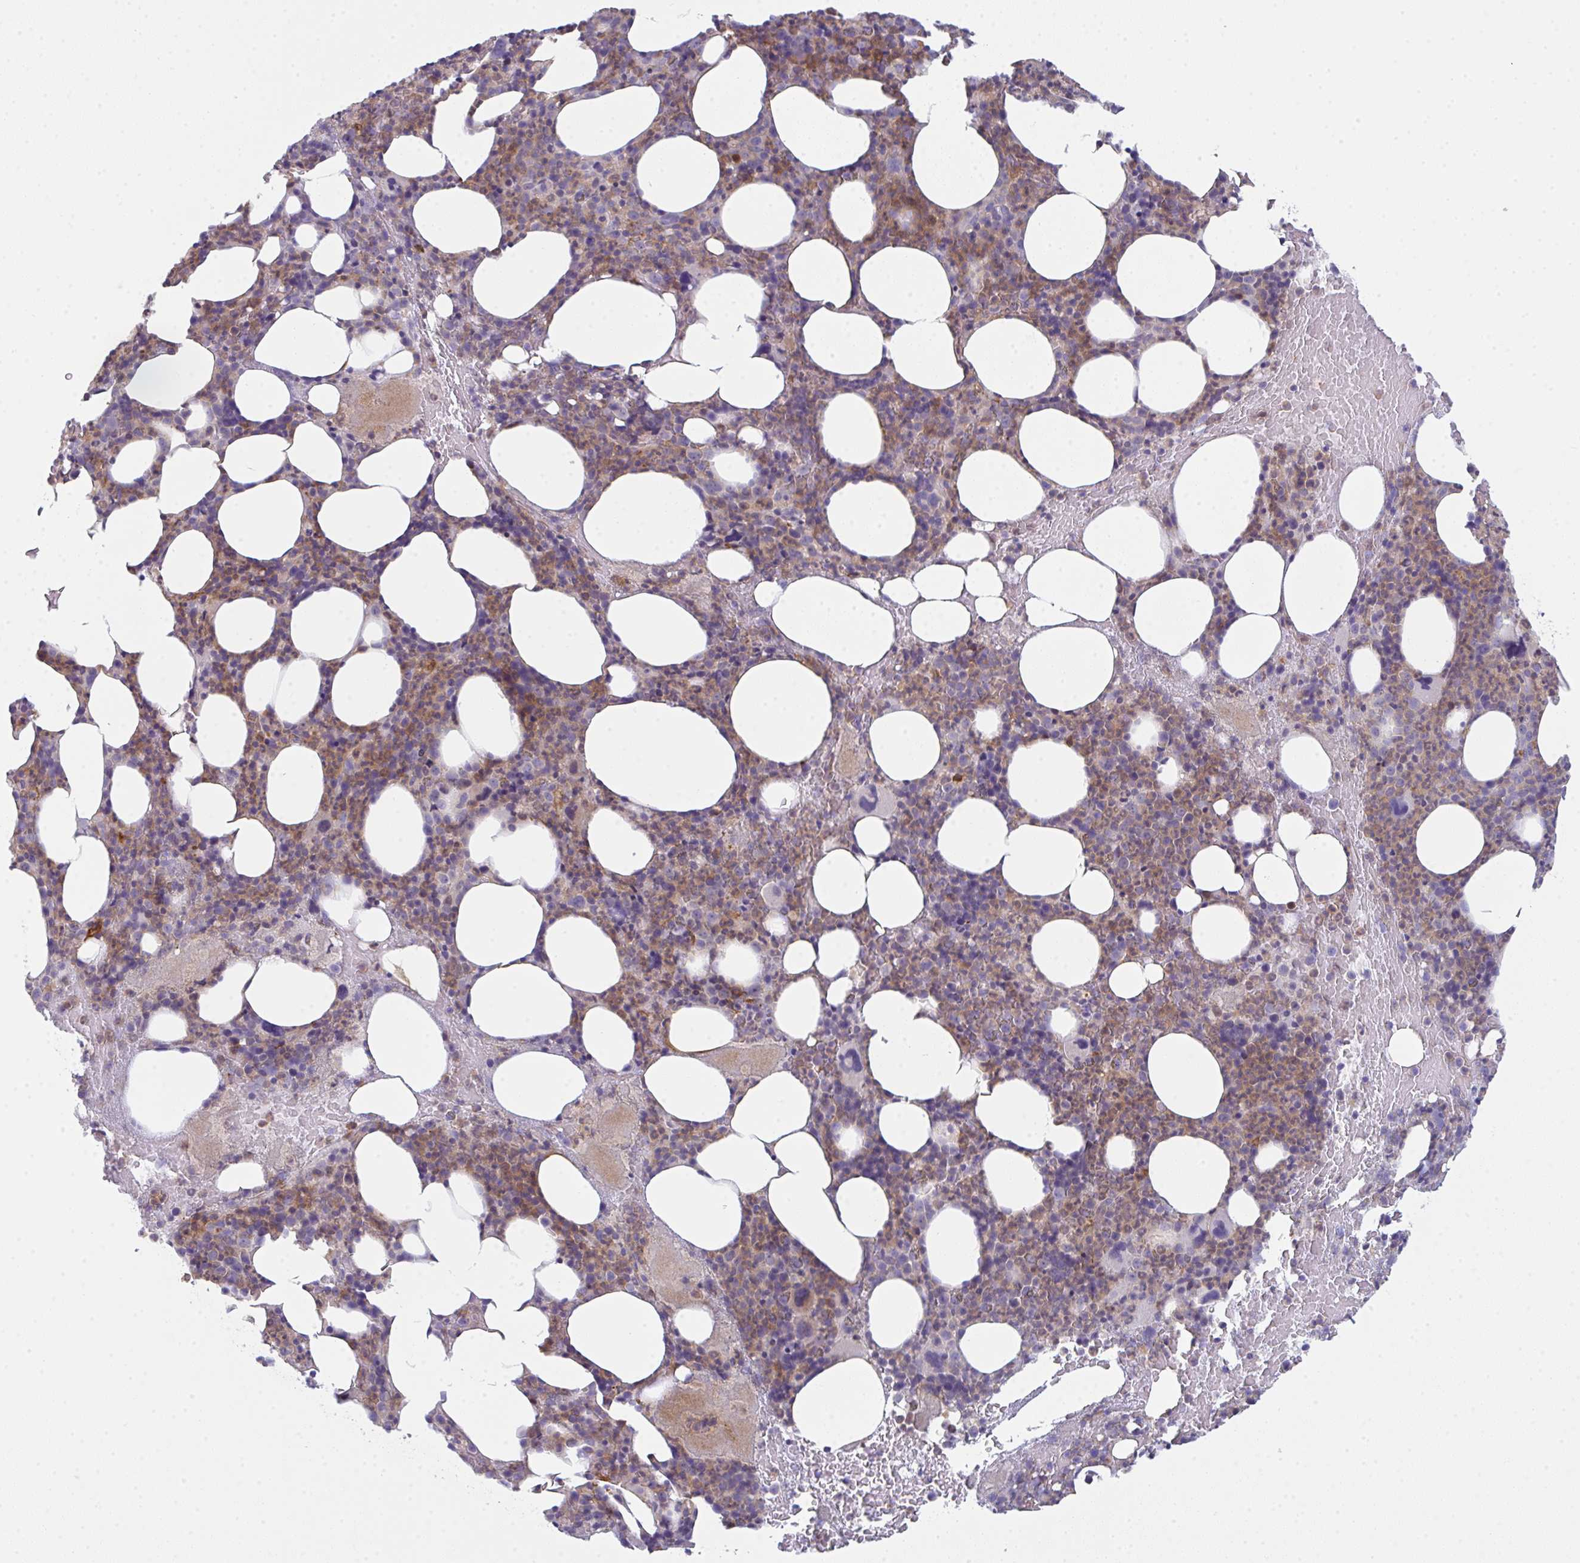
{"staining": {"intensity": "weak", "quantity": "25%-75%", "location": "cytoplasmic/membranous"}, "tissue": "bone marrow", "cell_type": "Hematopoietic cells", "image_type": "normal", "snomed": [{"axis": "morphology", "description": "Normal tissue, NOS"}, {"axis": "topography", "description": "Bone marrow"}], "caption": "Brown immunohistochemical staining in normal bone marrow demonstrates weak cytoplasmic/membranous staining in approximately 25%-75% of hematopoietic cells. The staining is performed using DAB (3,3'-diaminobenzidine) brown chromogen to label protein expression. The nuclei are counter-stained blue using hematoxylin.", "gene": "CD80", "patient": {"sex": "female", "age": 59}}